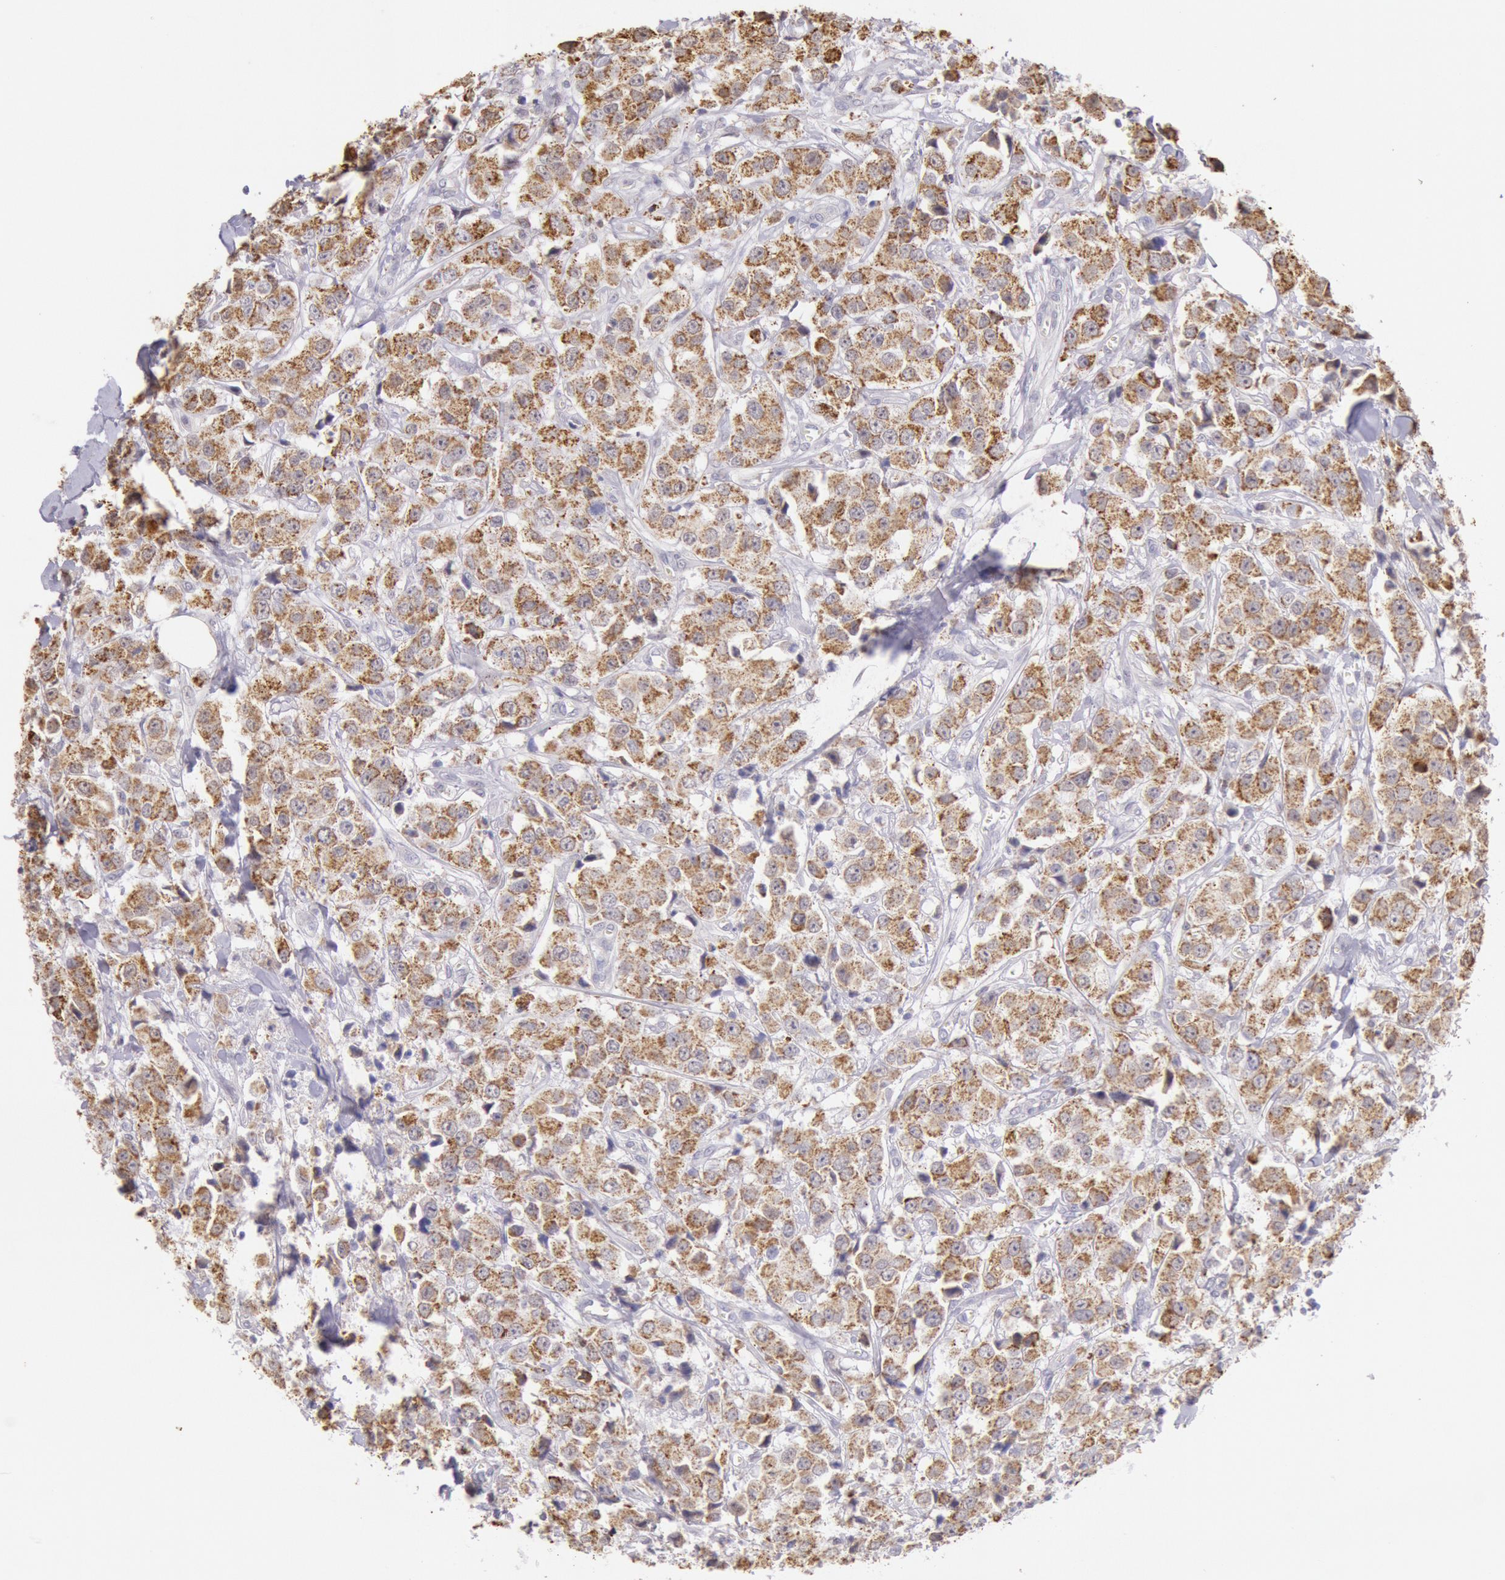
{"staining": {"intensity": "strong", "quantity": ">75%", "location": "cytoplasmic/membranous"}, "tissue": "breast cancer", "cell_type": "Tumor cells", "image_type": "cancer", "snomed": [{"axis": "morphology", "description": "Duct carcinoma"}, {"axis": "topography", "description": "Breast"}], "caption": "Tumor cells reveal high levels of strong cytoplasmic/membranous positivity in approximately >75% of cells in breast intraductal carcinoma. Immunohistochemistry stains the protein of interest in brown and the nuclei are stained blue.", "gene": "FRMD6", "patient": {"sex": "female", "age": 58}}